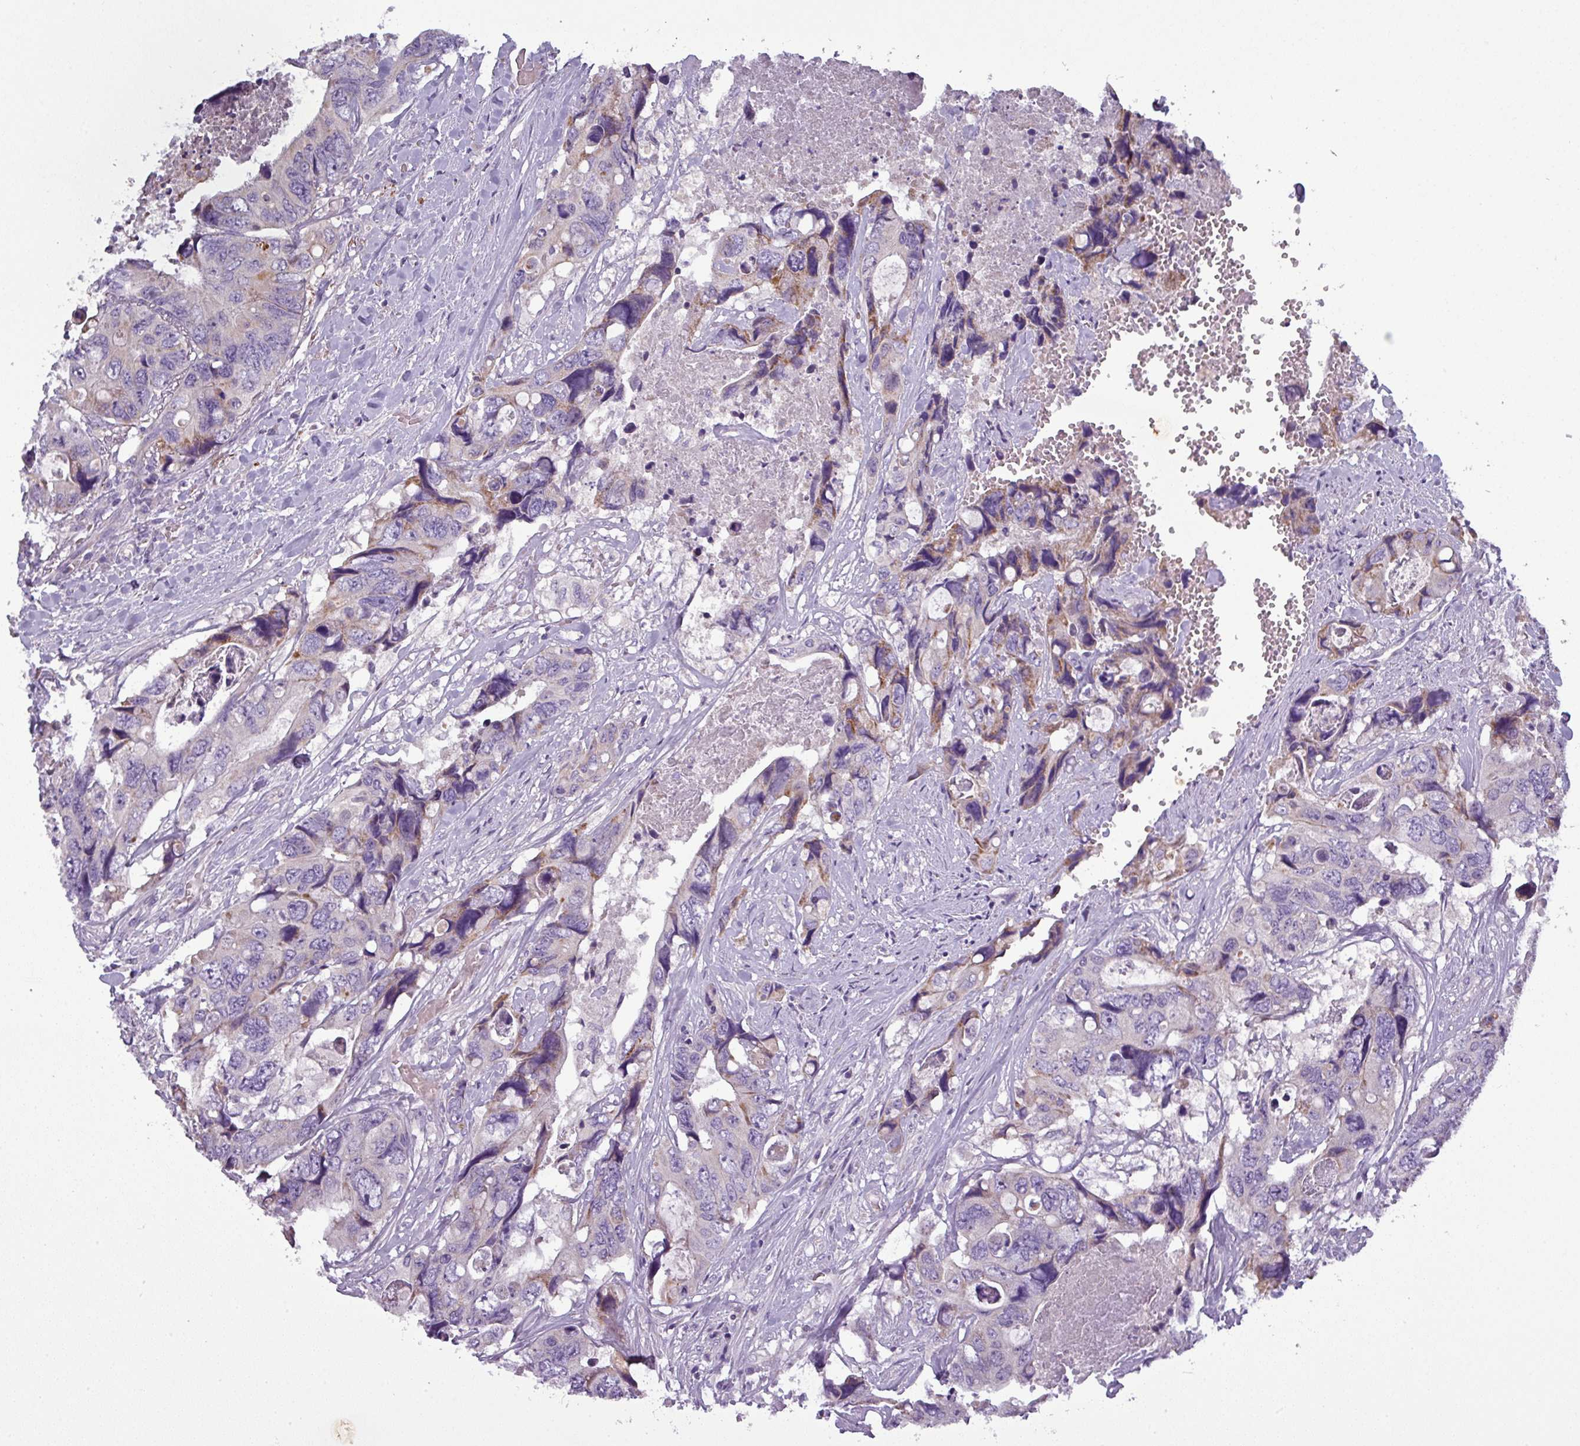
{"staining": {"intensity": "moderate", "quantity": "<25%", "location": "cytoplasmic/membranous"}, "tissue": "colorectal cancer", "cell_type": "Tumor cells", "image_type": "cancer", "snomed": [{"axis": "morphology", "description": "Adenocarcinoma, NOS"}, {"axis": "topography", "description": "Rectum"}], "caption": "Tumor cells exhibit low levels of moderate cytoplasmic/membranous positivity in about <25% of cells in adenocarcinoma (colorectal). (Stains: DAB (3,3'-diaminobenzidine) in brown, nuclei in blue, Microscopy: brightfield microscopy at high magnification).", "gene": "PNMA6A", "patient": {"sex": "male", "age": 57}}